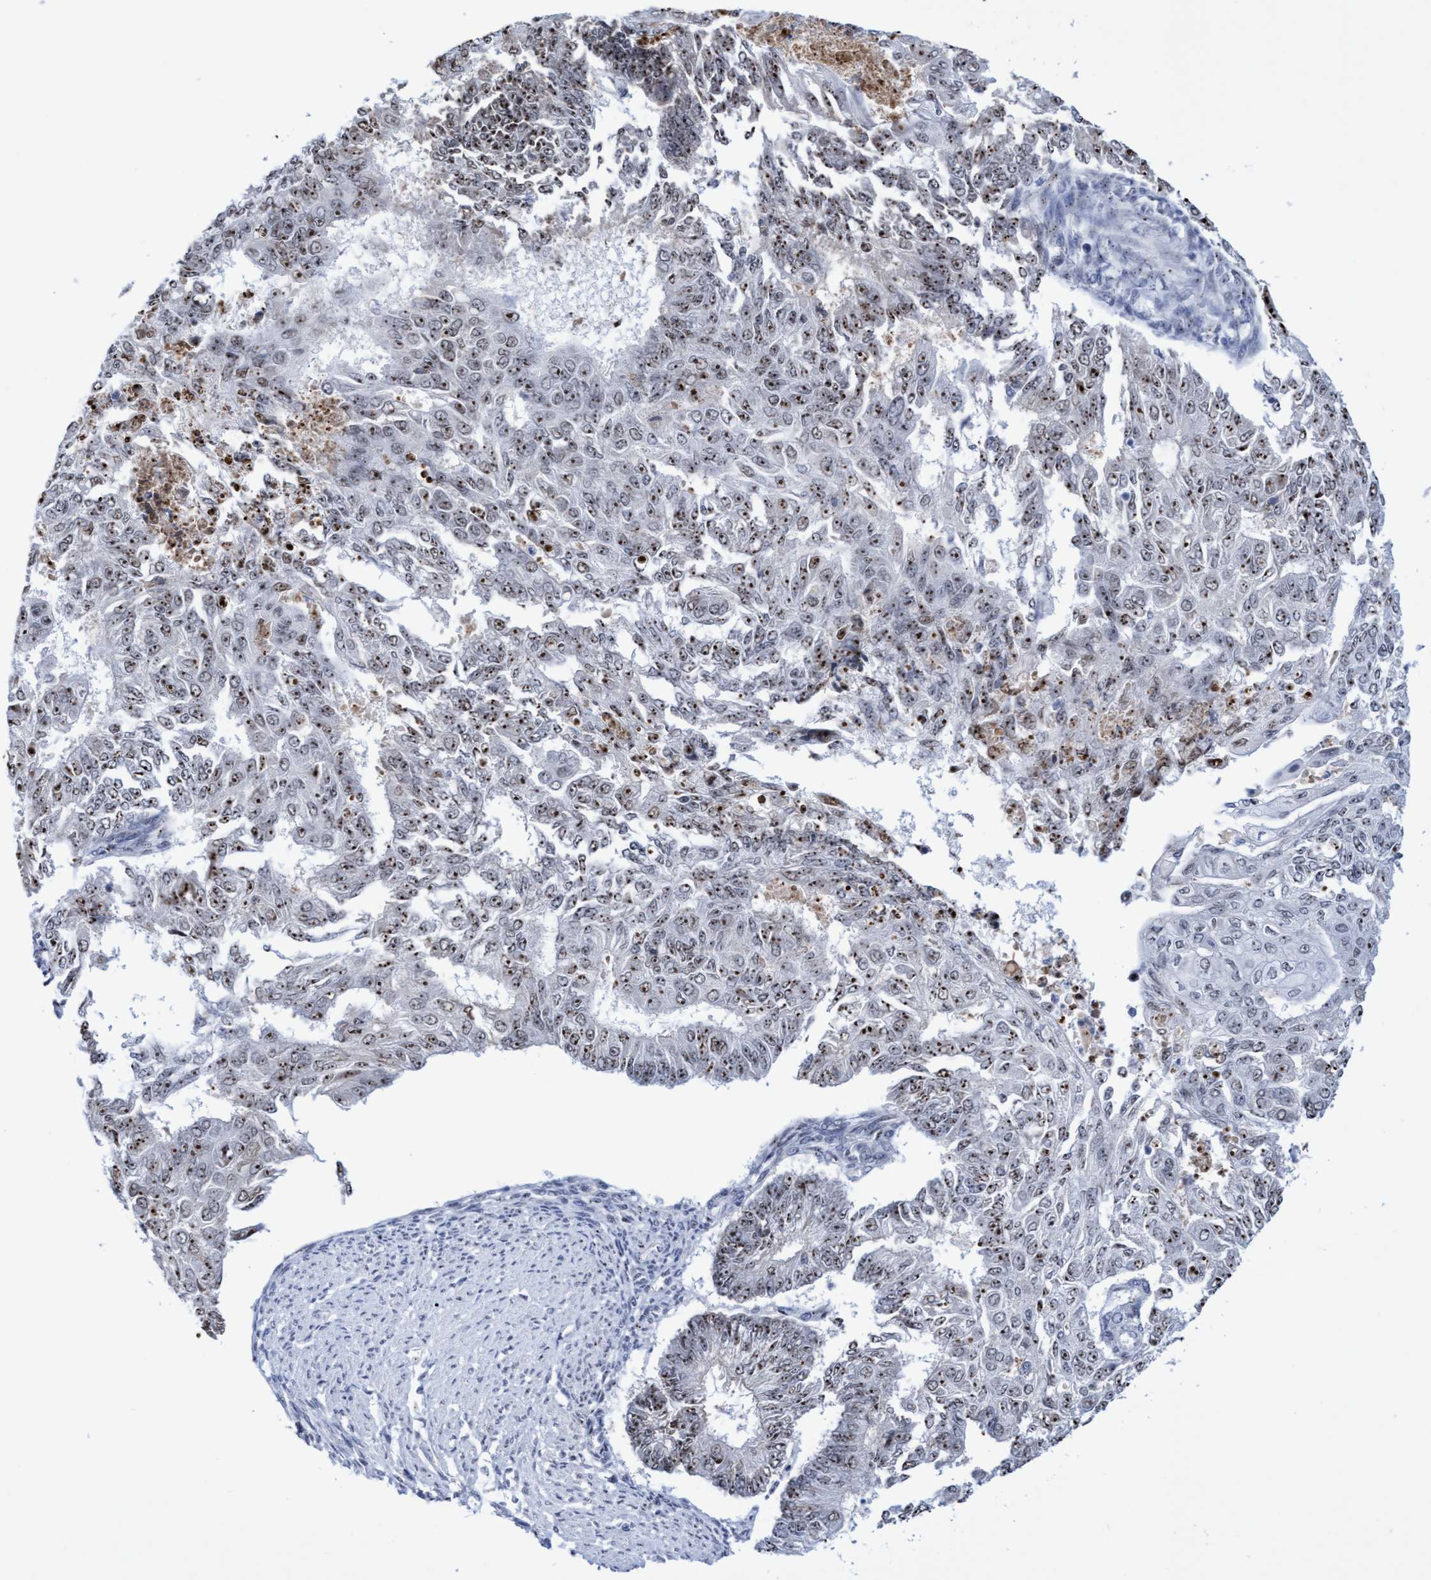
{"staining": {"intensity": "strong", "quantity": ">75%", "location": "nuclear"}, "tissue": "endometrial cancer", "cell_type": "Tumor cells", "image_type": "cancer", "snomed": [{"axis": "morphology", "description": "Adenocarcinoma, NOS"}, {"axis": "topography", "description": "Endometrium"}], "caption": "Protein expression analysis of adenocarcinoma (endometrial) exhibits strong nuclear positivity in approximately >75% of tumor cells.", "gene": "EFCAB10", "patient": {"sex": "female", "age": 32}}